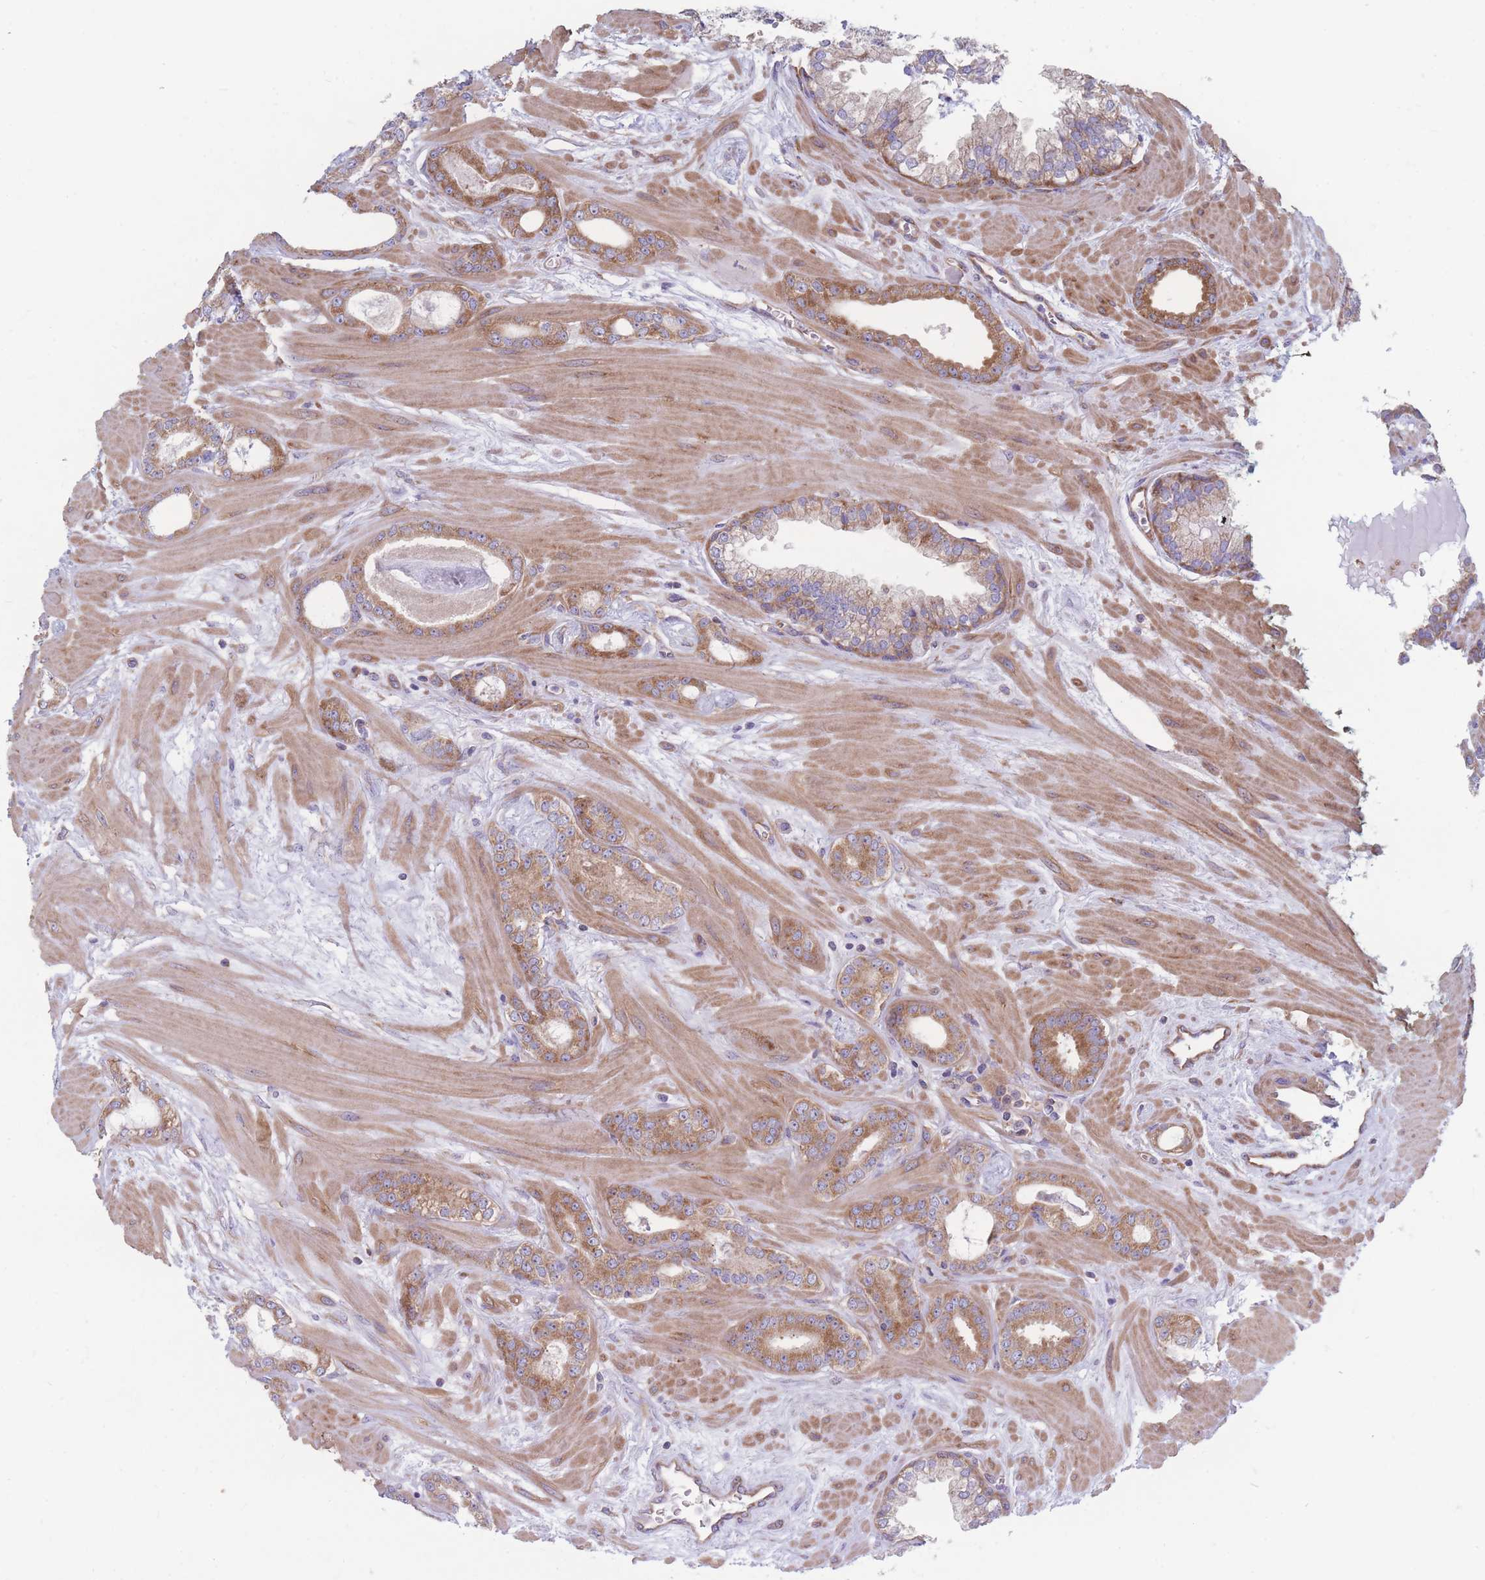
{"staining": {"intensity": "moderate", "quantity": ">75%", "location": "cytoplasmic/membranous"}, "tissue": "prostate cancer", "cell_type": "Tumor cells", "image_type": "cancer", "snomed": [{"axis": "morphology", "description": "Adenocarcinoma, Low grade"}, {"axis": "topography", "description": "Prostate"}], "caption": "A histopathology image showing moderate cytoplasmic/membranous expression in approximately >75% of tumor cells in prostate cancer (adenocarcinoma (low-grade)), as visualized by brown immunohistochemical staining.", "gene": "RPL8", "patient": {"sex": "male", "age": 60}}